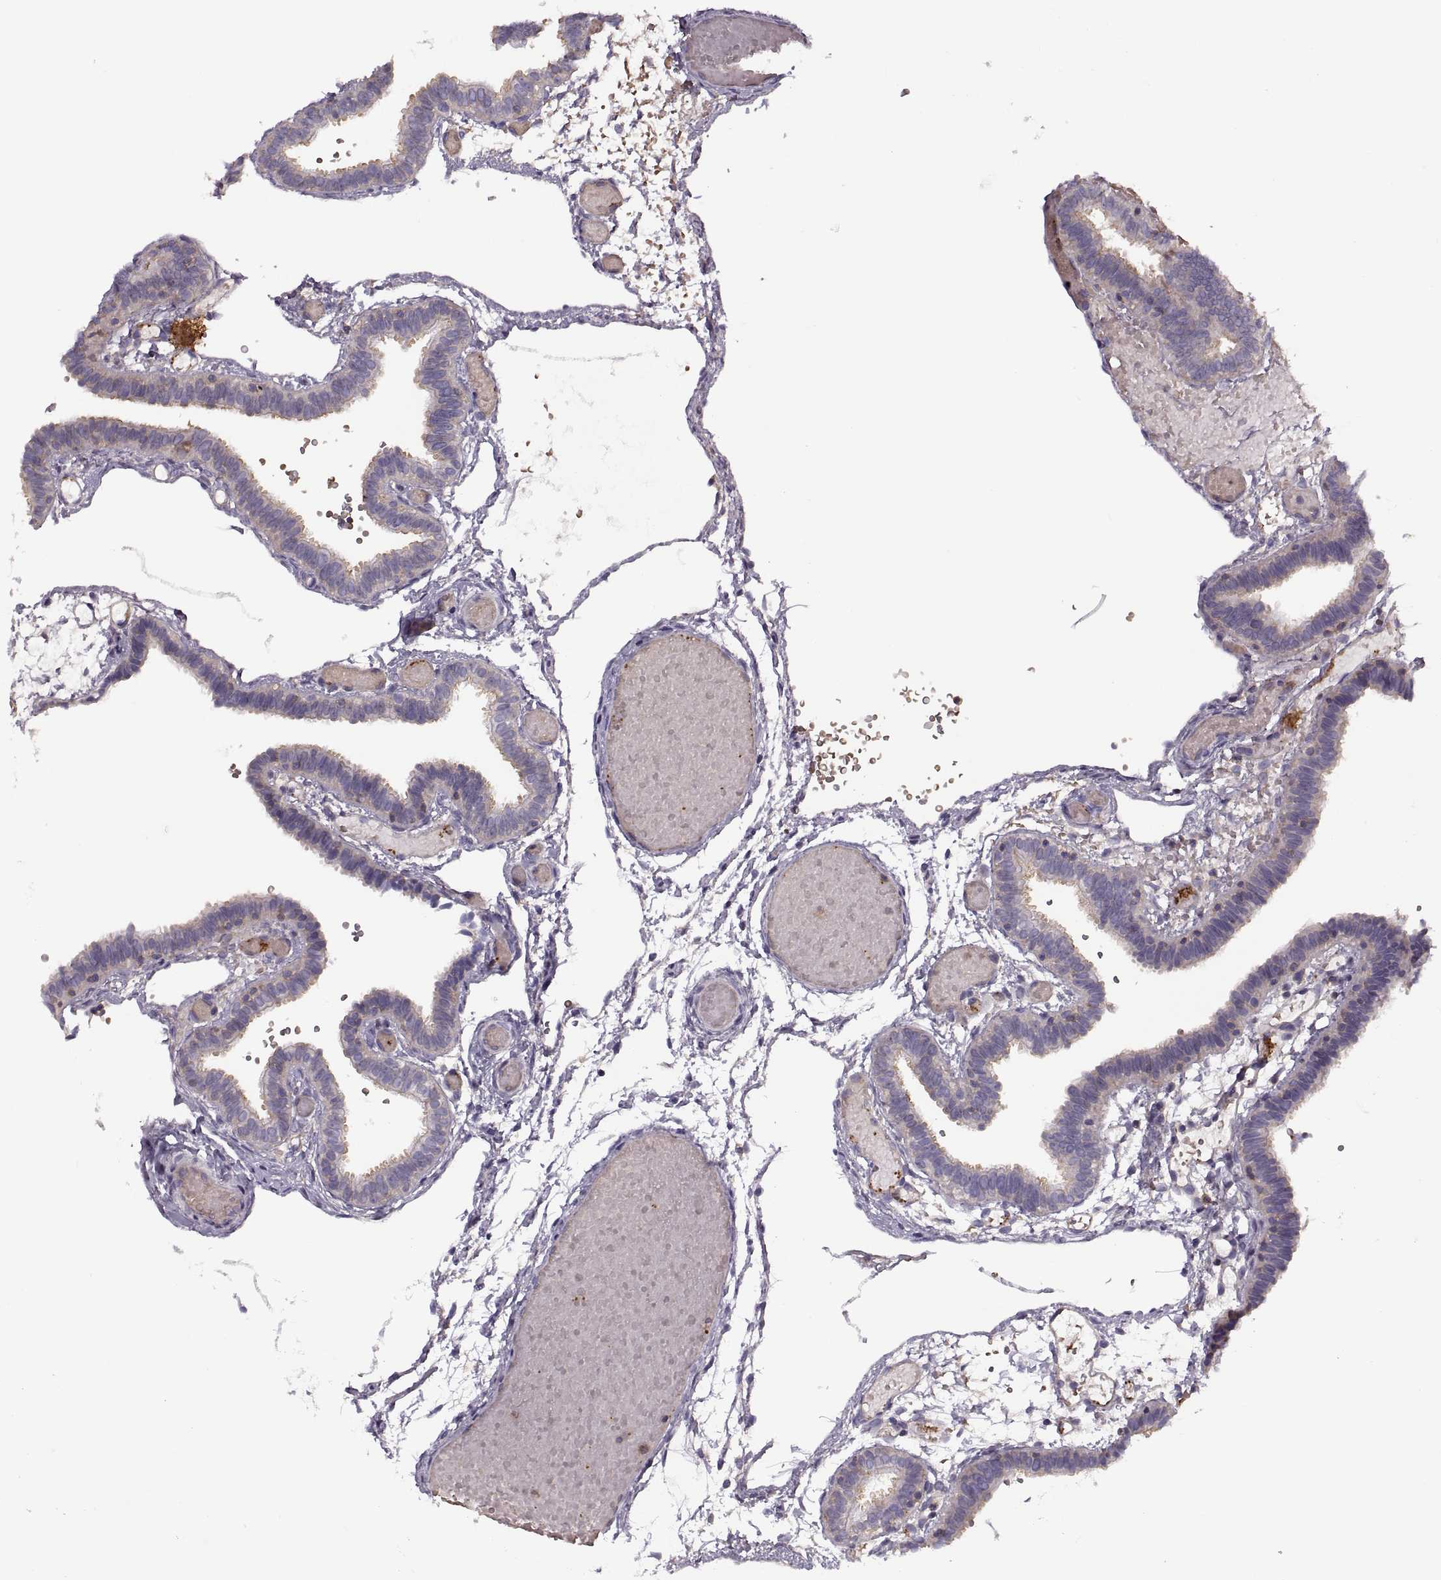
{"staining": {"intensity": "negative", "quantity": "none", "location": "none"}, "tissue": "fallopian tube", "cell_type": "Glandular cells", "image_type": "normal", "snomed": [{"axis": "morphology", "description": "Normal tissue, NOS"}, {"axis": "topography", "description": "Fallopian tube"}], "caption": "IHC histopathology image of unremarkable fallopian tube: fallopian tube stained with DAB (3,3'-diaminobenzidine) exhibits no significant protein staining in glandular cells.", "gene": "SLC2A14", "patient": {"sex": "female", "age": 37}}